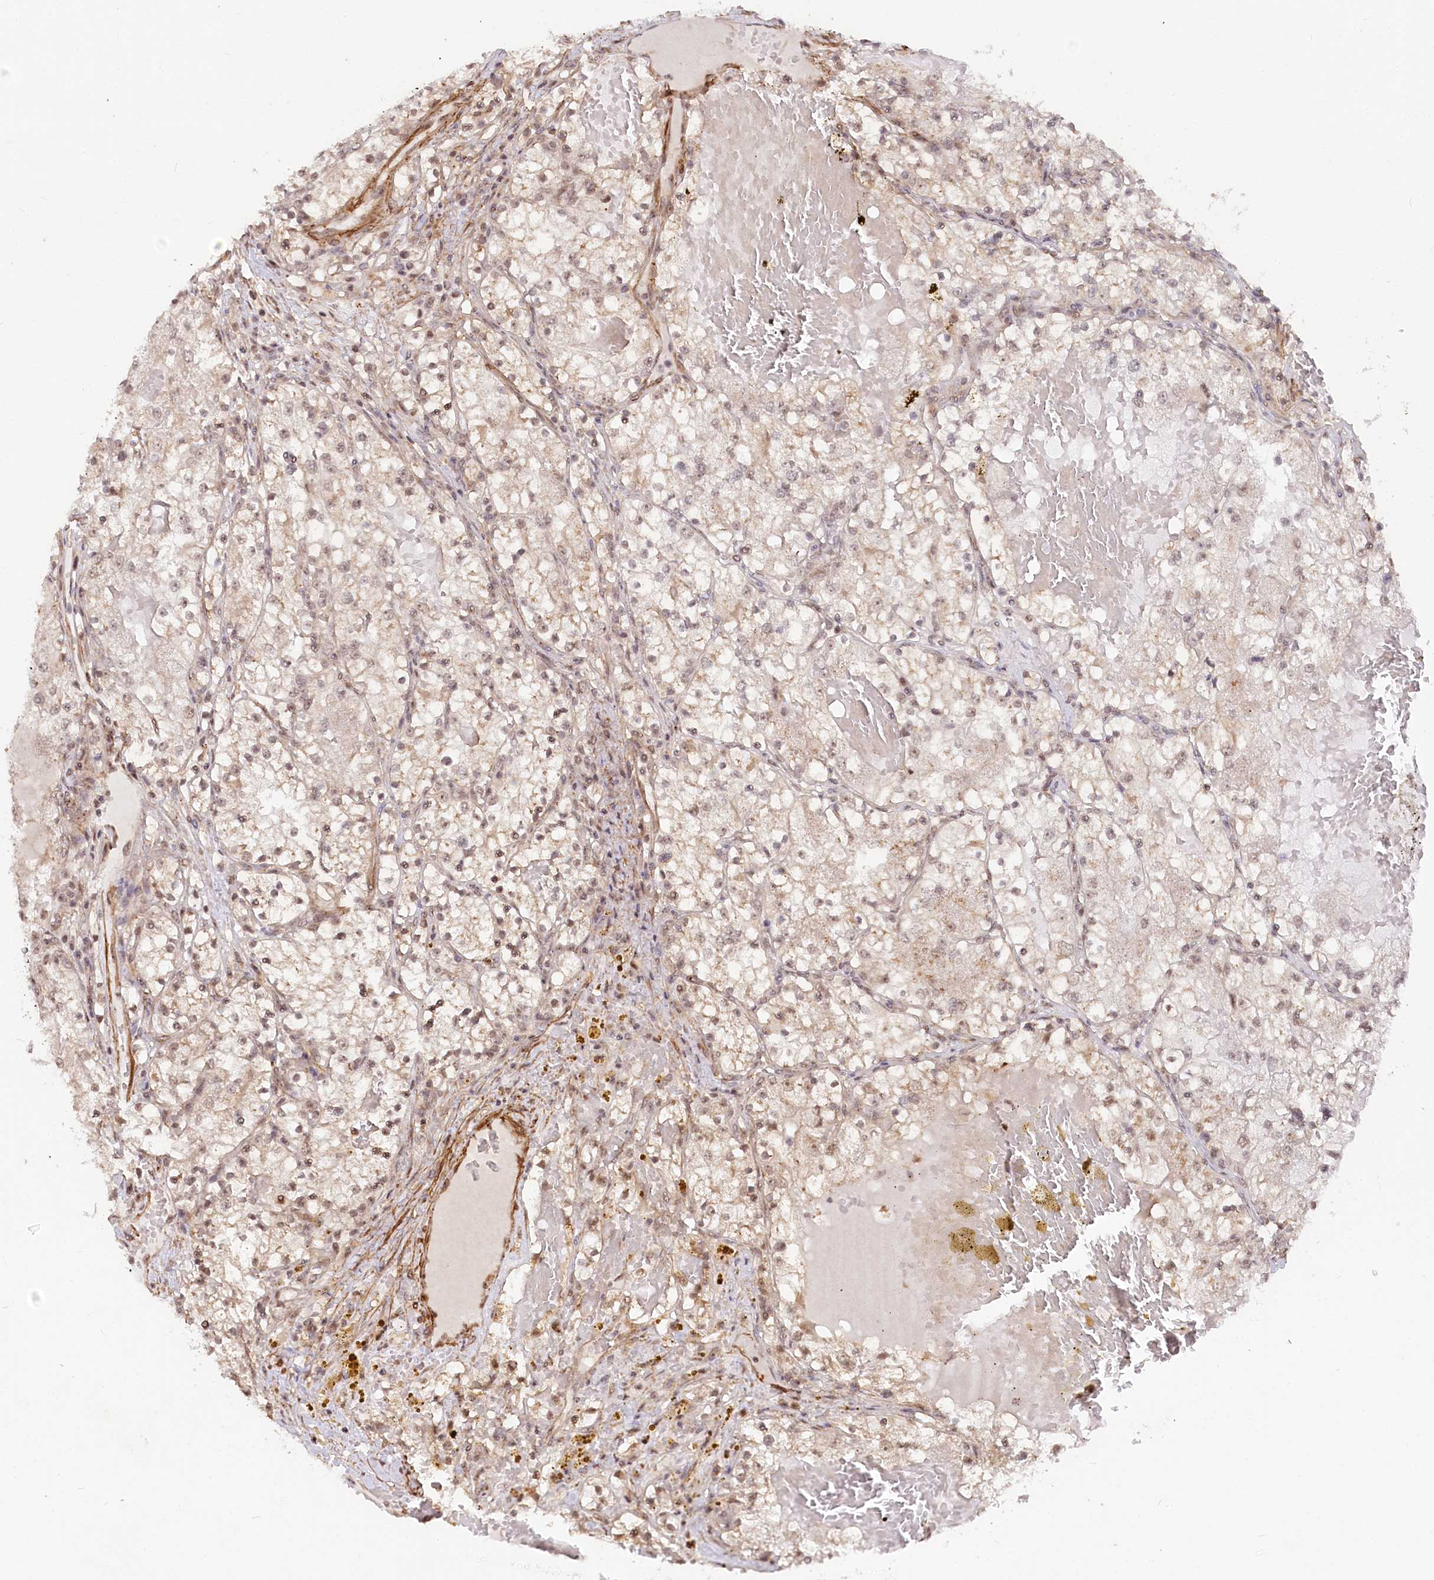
{"staining": {"intensity": "weak", "quantity": "25%-75%", "location": "nuclear"}, "tissue": "renal cancer", "cell_type": "Tumor cells", "image_type": "cancer", "snomed": [{"axis": "morphology", "description": "Normal tissue, NOS"}, {"axis": "morphology", "description": "Adenocarcinoma, NOS"}, {"axis": "topography", "description": "Kidney"}], "caption": "Immunohistochemical staining of human renal adenocarcinoma shows low levels of weak nuclear protein positivity in about 25%-75% of tumor cells. (brown staining indicates protein expression, while blue staining denotes nuclei).", "gene": "GNL3L", "patient": {"sex": "male", "age": 68}}